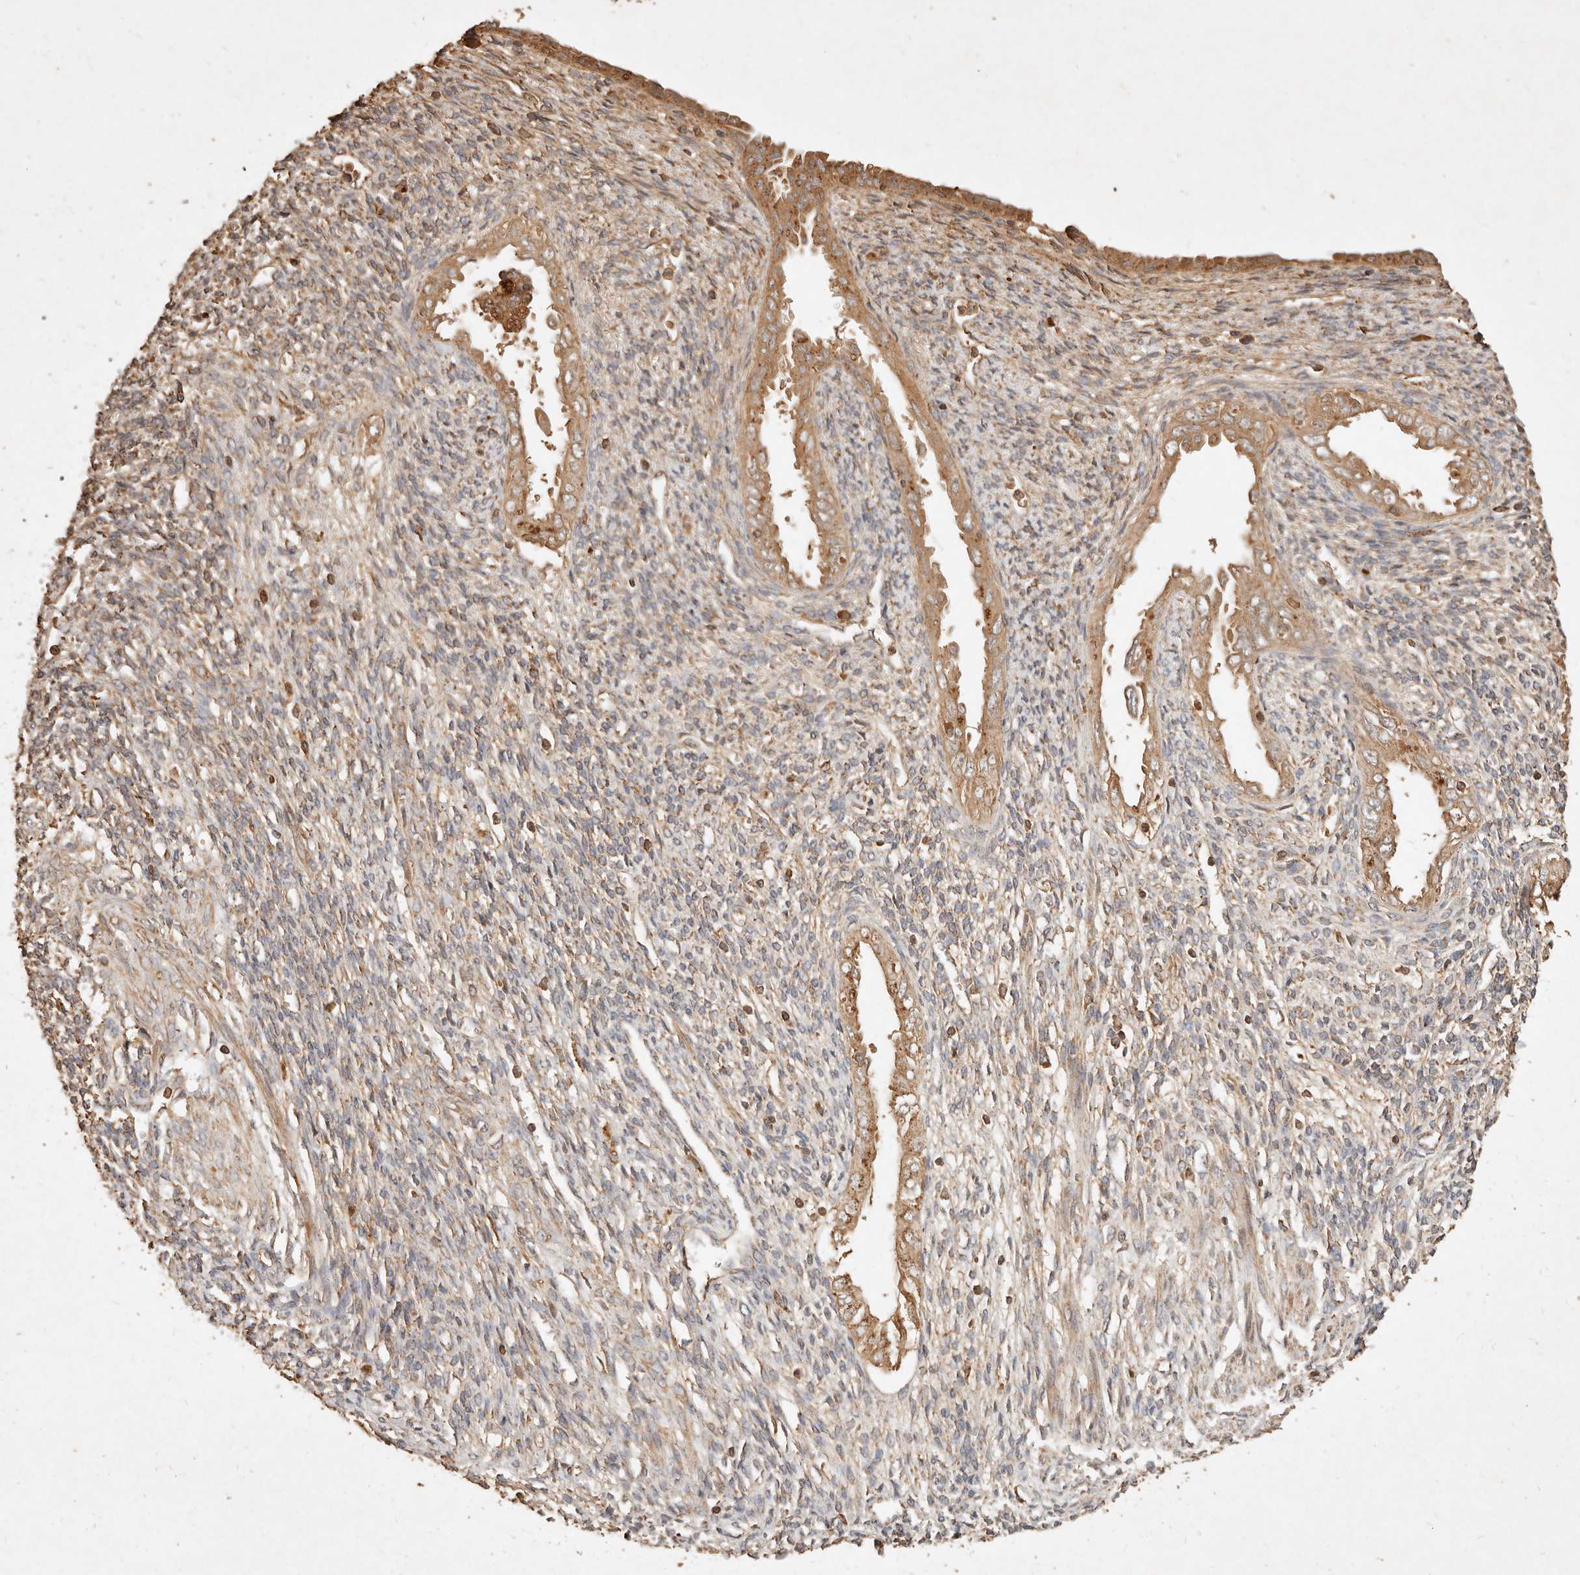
{"staining": {"intensity": "moderate", "quantity": ">75%", "location": "cytoplasmic/membranous"}, "tissue": "endometrium", "cell_type": "Cells in endometrial stroma", "image_type": "normal", "snomed": [{"axis": "morphology", "description": "Normal tissue, NOS"}, {"axis": "topography", "description": "Endometrium"}], "caption": "Benign endometrium was stained to show a protein in brown. There is medium levels of moderate cytoplasmic/membranous expression in approximately >75% of cells in endometrial stroma. (brown staining indicates protein expression, while blue staining denotes nuclei).", "gene": "FAM180B", "patient": {"sex": "female", "age": 66}}